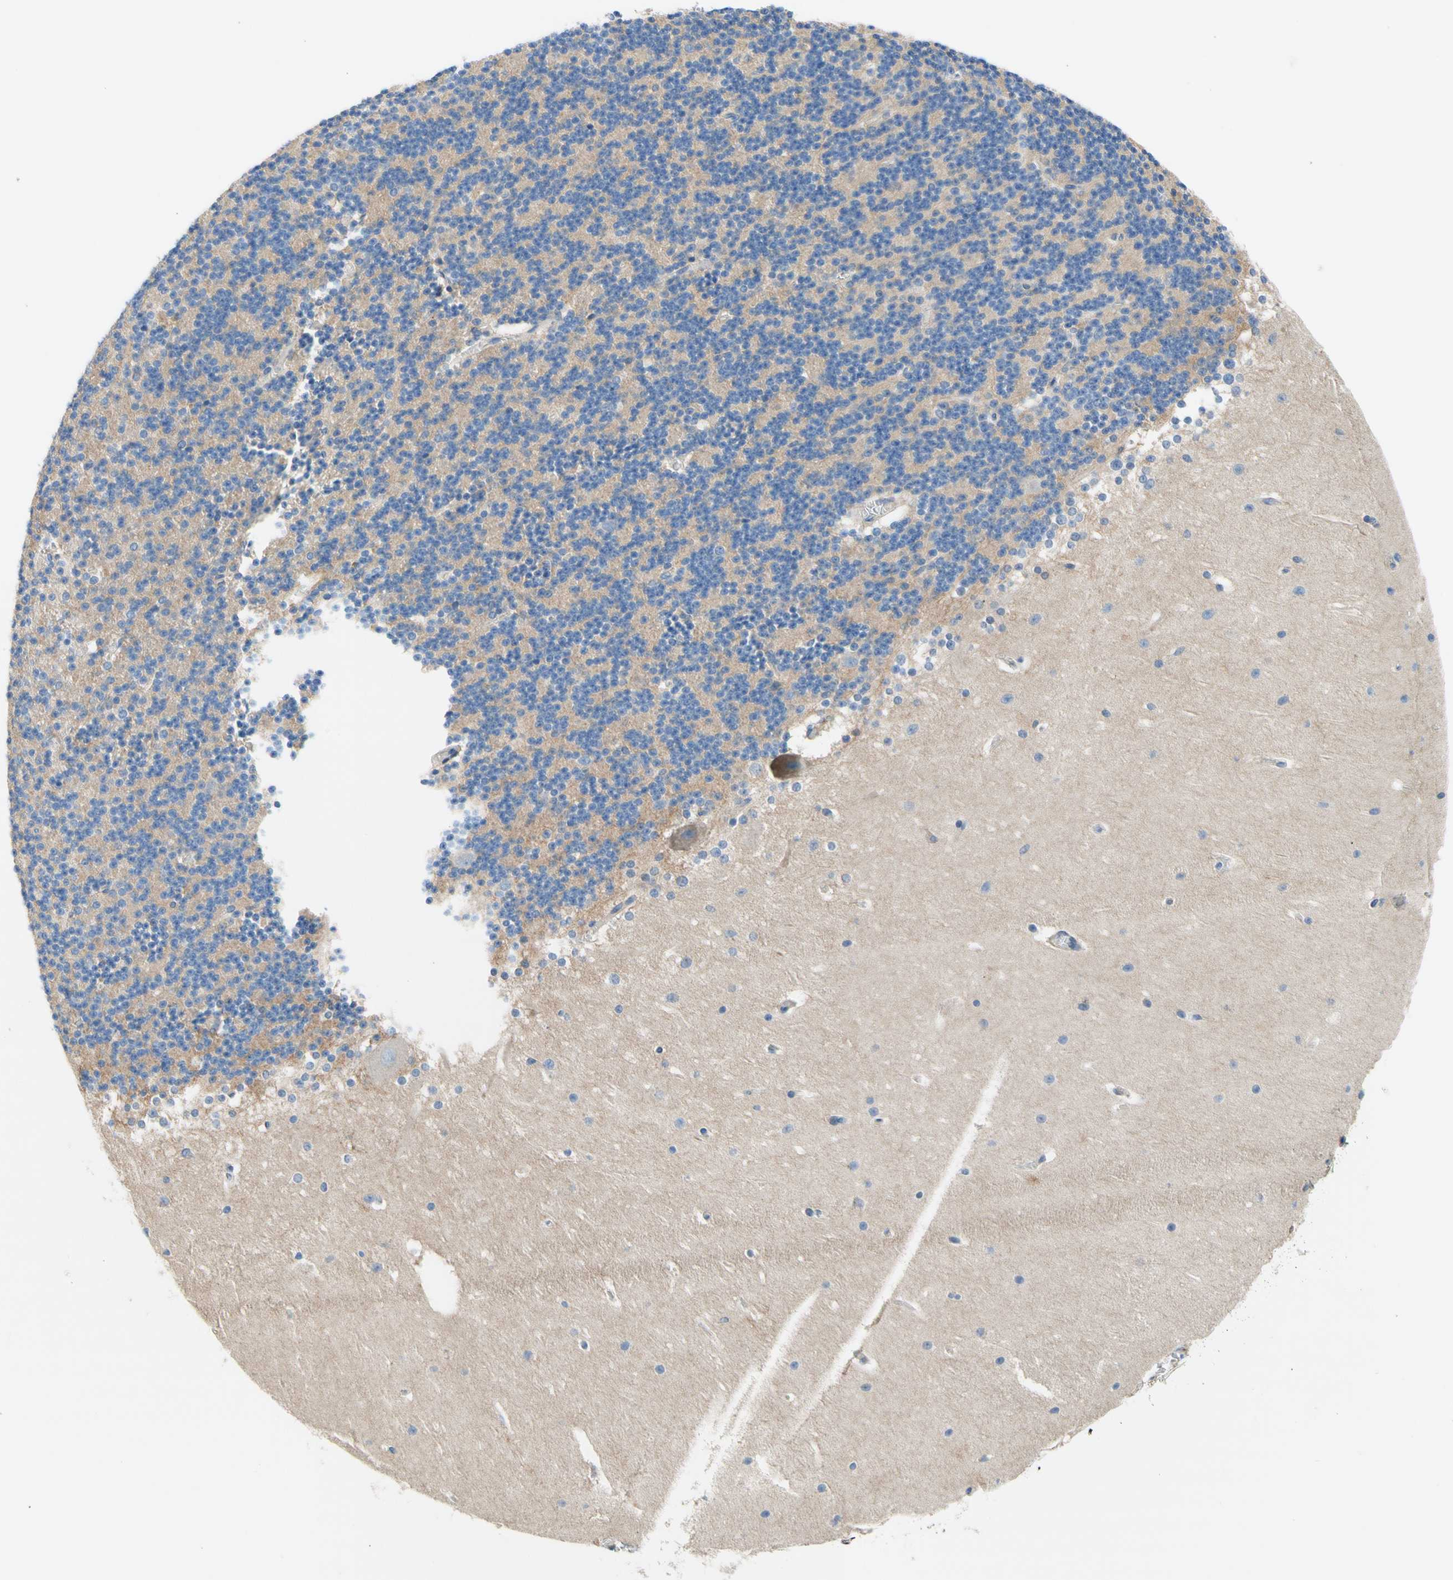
{"staining": {"intensity": "weak", "quantity": ">75%", "location": "cytoplasmic/membranous"}, "tissue": "cerebellum", "cell_type": "Cells in granular layer", "image_type": "normal", "snomed": [{"axis": "morphology", "description": "Normal tissue, NOS"}, {"axis": "topography", "description": "Cerebellum"}], "caption": "The photomicrograph shows staining of normal cerebellum, revealing weak cytoplasmic/membranous protein staining (brown color) within cells in granular layer. Ihc stains the protein in brown and the nuclei are stained blue.", "gene": "F3", "patient": {"sex": "female", "age": 19}}